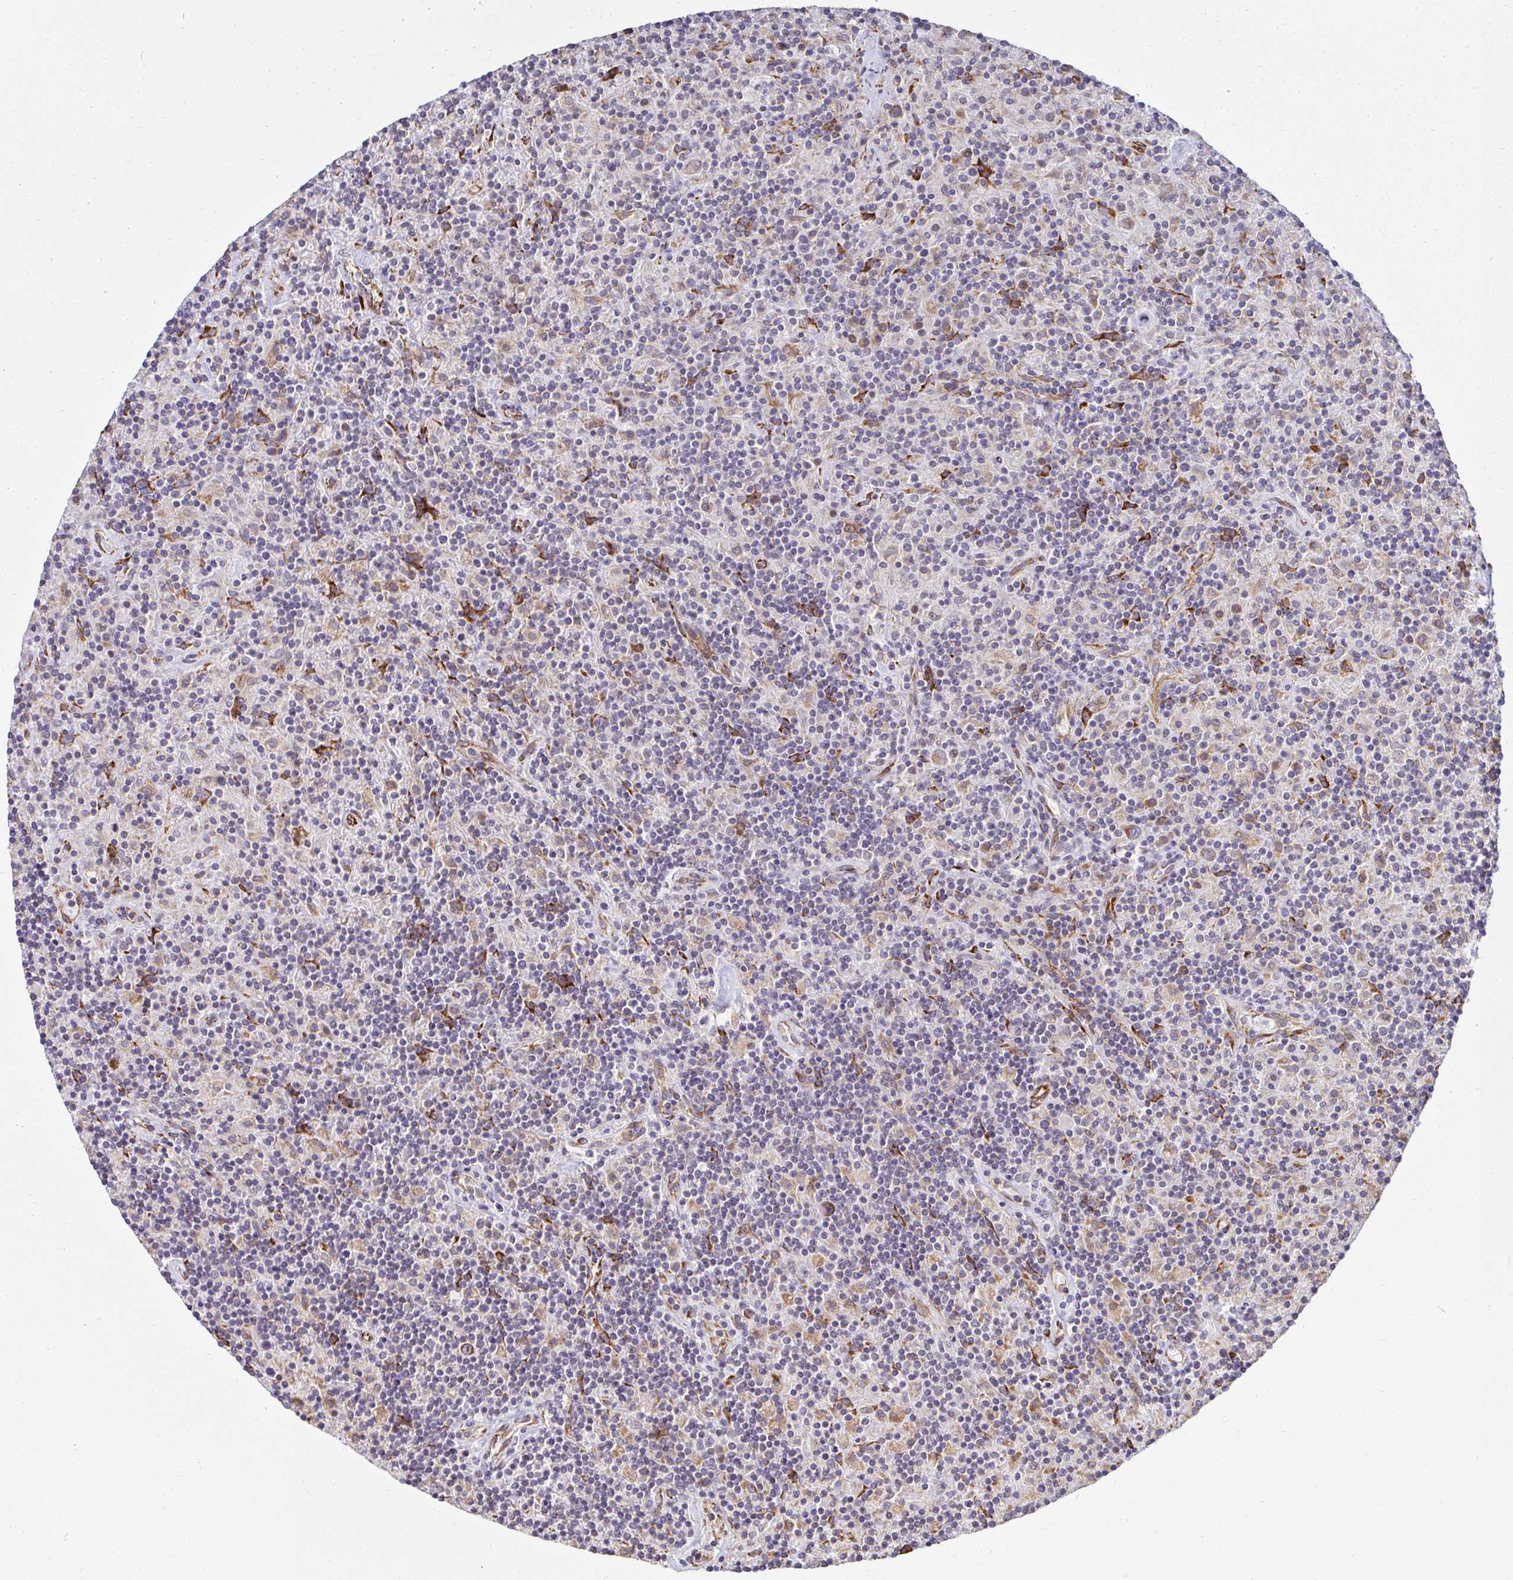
{"staining": {"intensity": "weak", "quantity": ">75%", "location": "cytoplasmic/membranous"}, "tissue": "lymphoma", "cell_type": "Tumor cells", "image_type": "cancer", "snomed": [{"axis": "morphology", "description": "Hodgkin's disease, NOS"}, {"axis": "topography", "description": "Lymph node"}], "caption": "Tumor cells demonstrate low levels of weak cytoplasmic/membranous staining in approximately >75% of cells in human Hodgkin's disease.", "gene": "HPS1", "patient": {"sex": "male", "age": 70}}